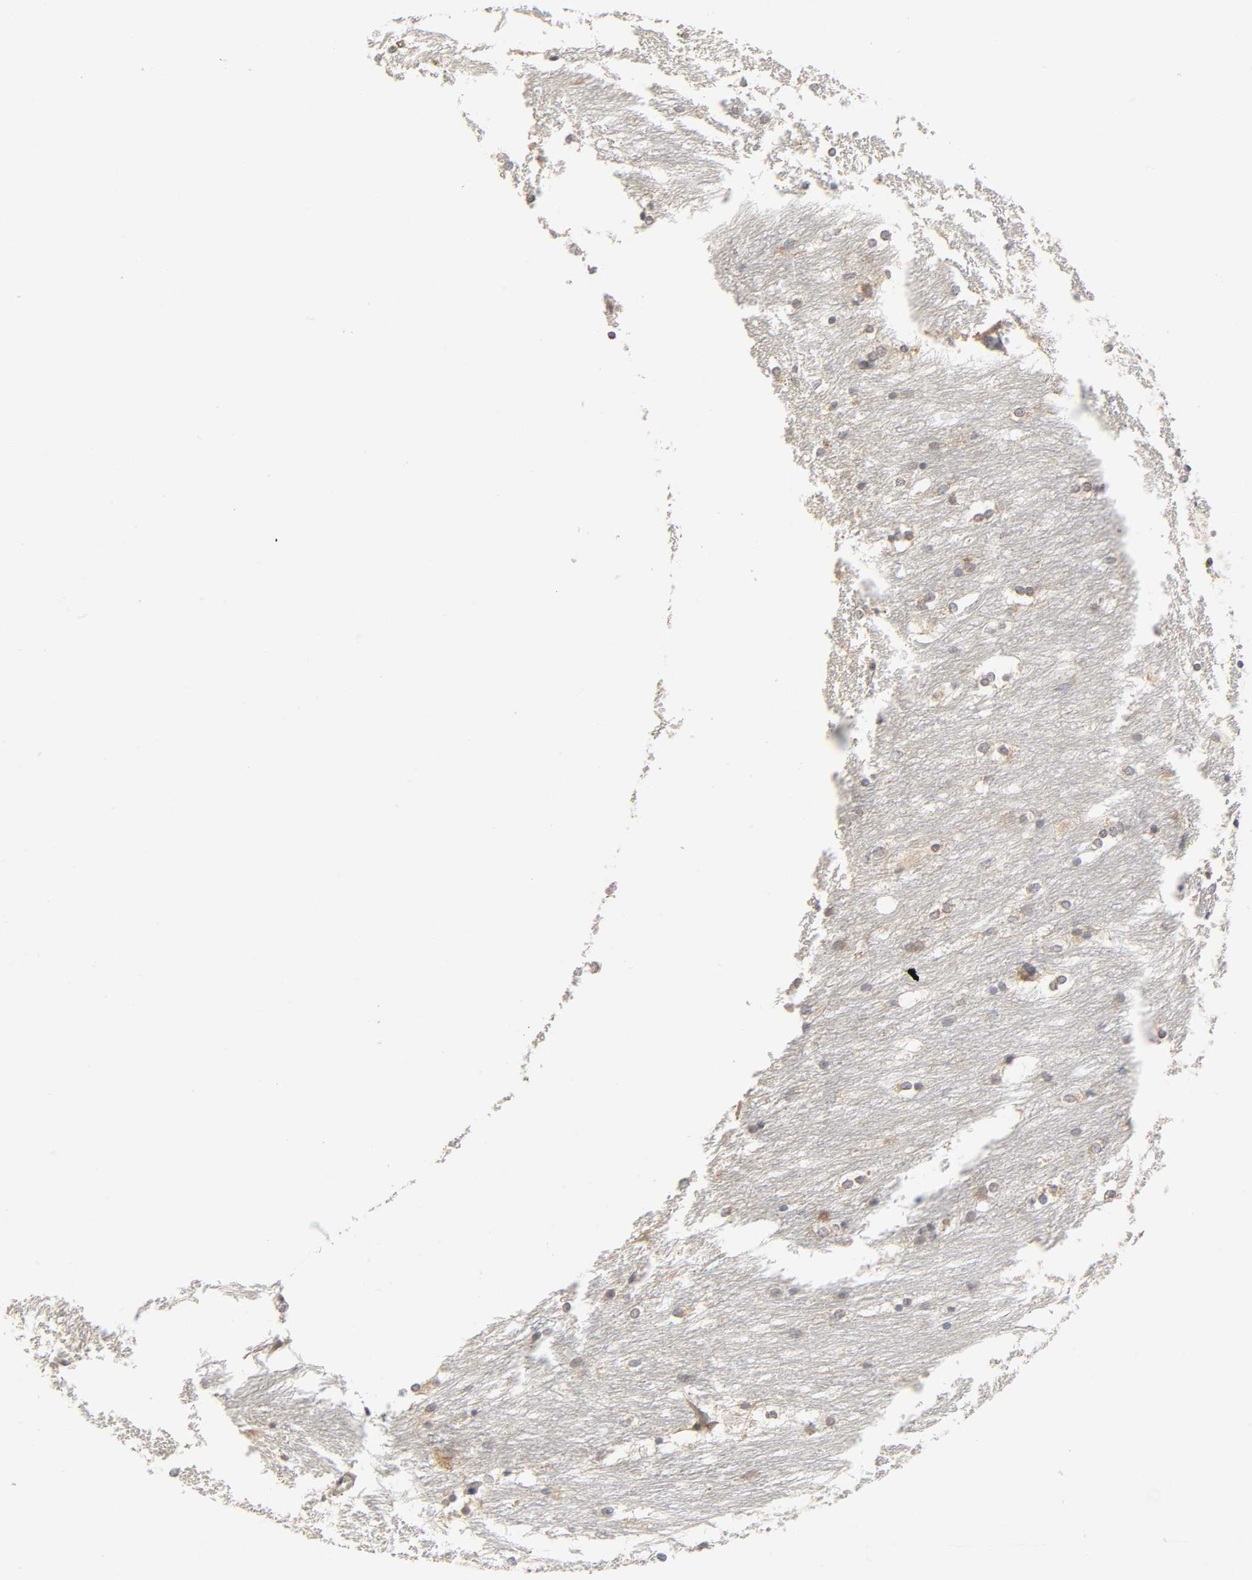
{"staining": {"intensity": "weak", "quantity": "<25%", "location": "cytoplasmic/membranous"}, "tissue": "caudate", "cell_type": "Glial cells", "image_type": "normal", "snomed": [{"axis": "morphology", "description": "Normal tissue, NOS"}, {"axis": "topography", "description": "Lateral ventricle wall"}], "caption": "Immunohistochemistry of normal caudate reveals no expression in glial cells.", "gene": "IQCJ", "patient": {"sex": "female", "age": 19}}